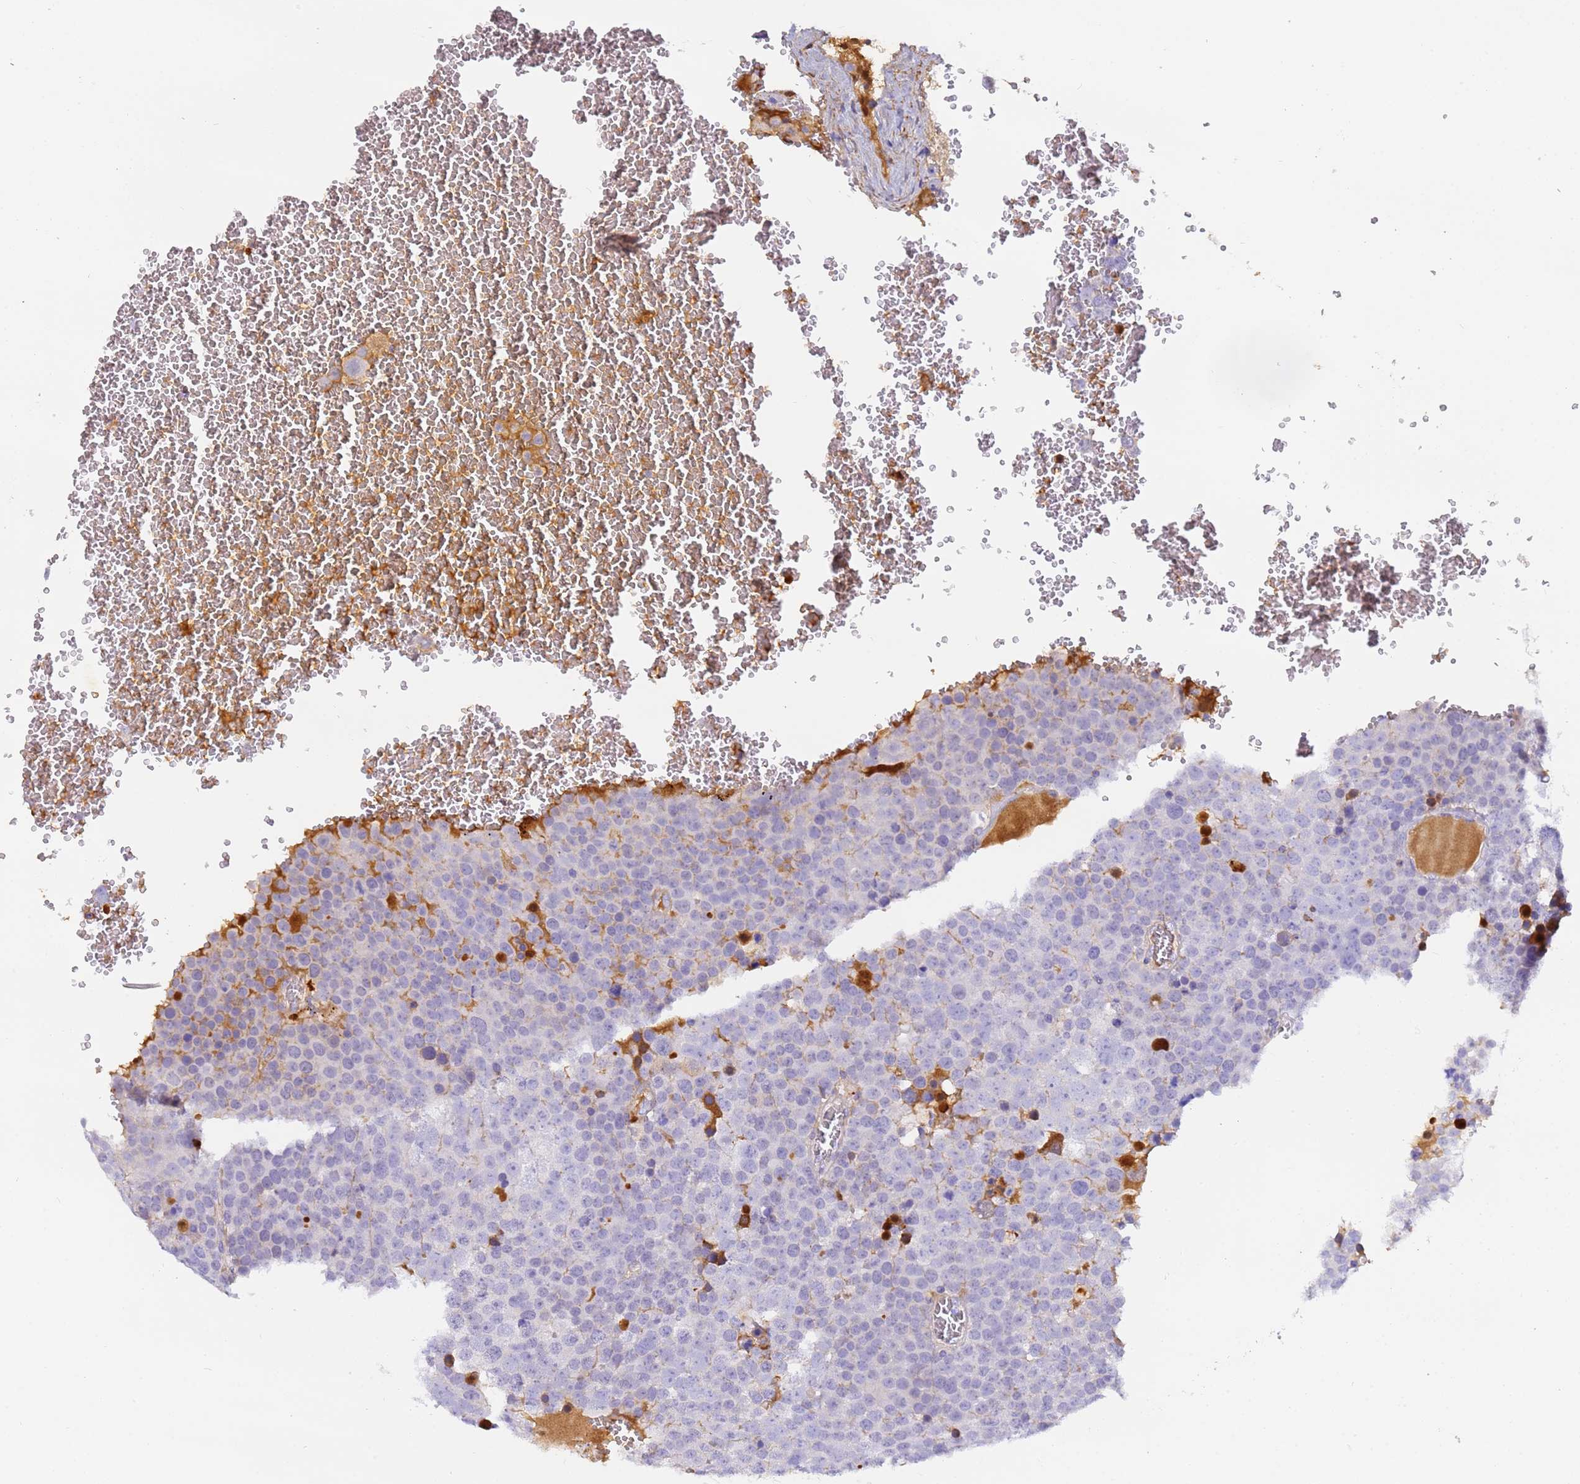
{"staining": {"intensity": "negative", "quantity": "none", "location": "none"}, "tissue": "testis cancer", "cell_type": "Tumor cells", "image_type": "cancer", "snomed": [{"axis": "morphology", "description": "Seminoma, NOS"}, {"axis": "topography", "description": "Testis"}], "caption": "High power microscopy micrograph of an immunohistochemistry micrograph of testis seminoma, revealing no significant staining in tumor cells.", "gene": "CFHR2", "patient": {"sex": "male", "age": 71}}